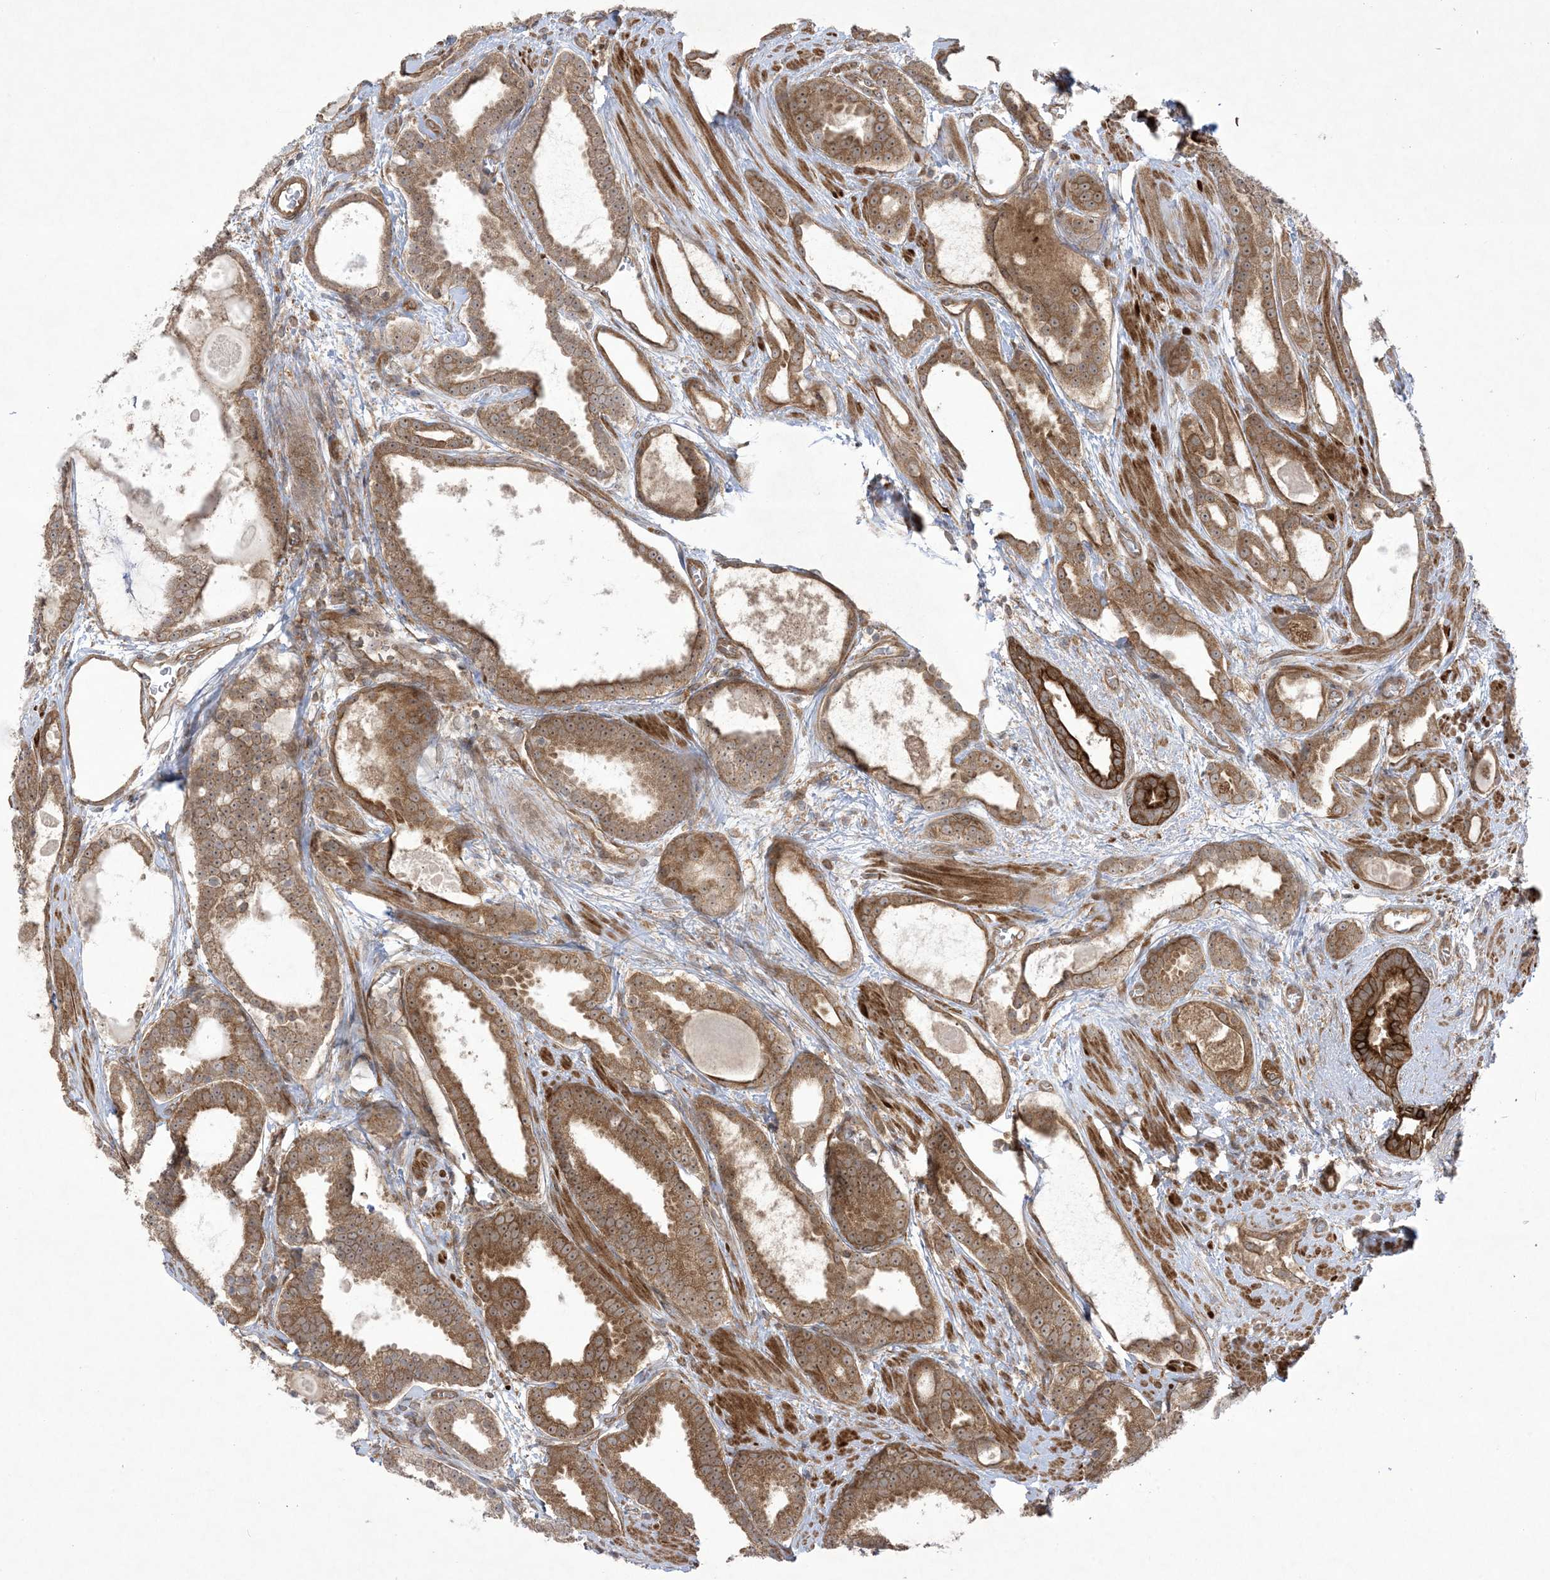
{"staining": {"intensity": "moderate", "quantity": ">75%", "location": "cytoplasmic/membranous,nuclear"}, "tissue": "prostate cancer", "cell_type": "Tumor cells", "image_type": "cancer", "snomed": [{"axis": "morphology", "description": "Adenocarcinoma, High grade"}, {"axis": "topography", "description": "Prostate"}], "caption": "This is an image of immunohistochemistry staining of prostate cancer (high-grade adenocarcinoma), which shows moderate staining in the cytoplasmic/membranous and nuclear of tumor cells.", "gene": "SOGA3", "patient": {"sex": "male", "age": 60}}